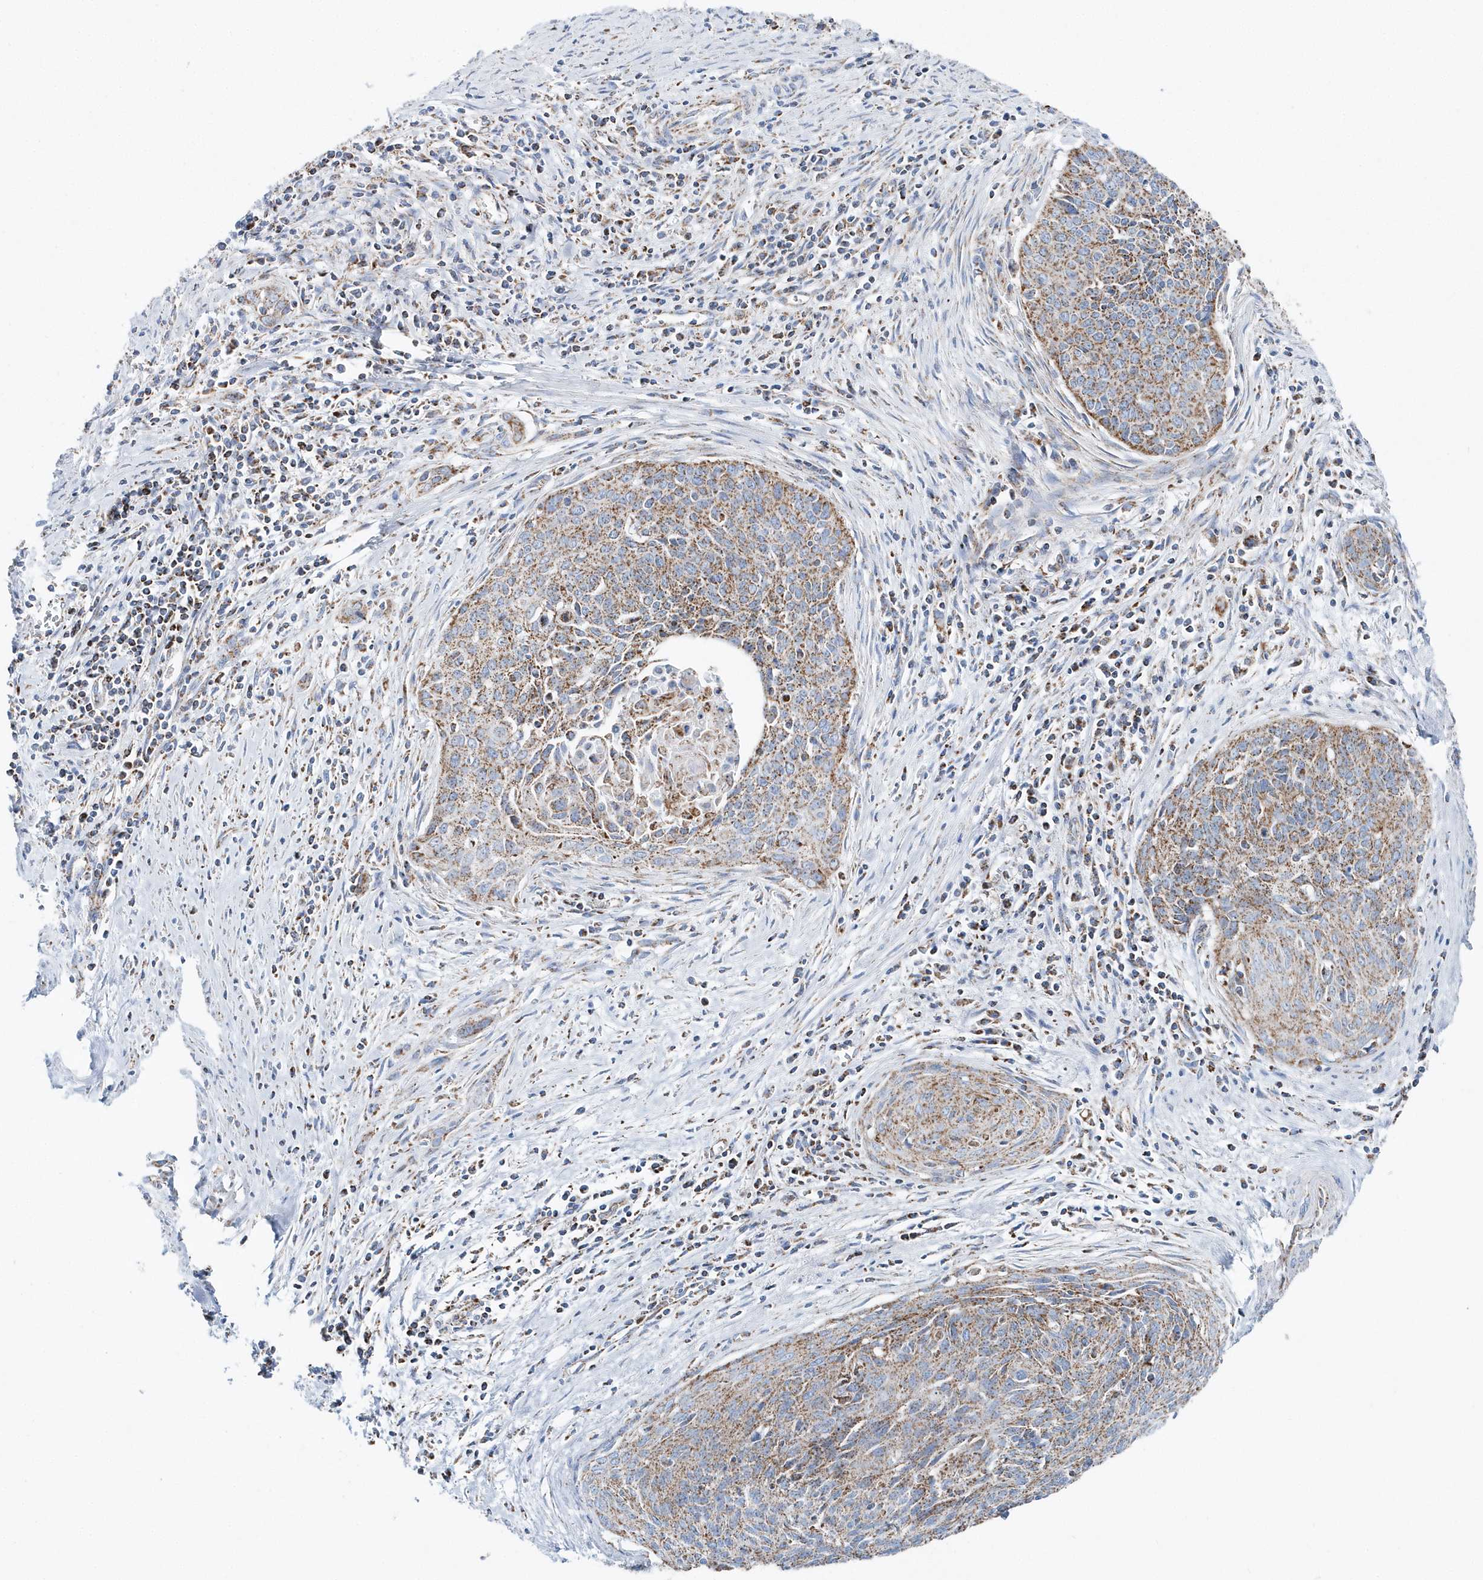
{"staining": {"intensity": "moderate", "quantity": ">75%", "location": "cytoplasmic/membranous"}, "tissue": "cervical cancer", "cell_type": "Tumor cells", "image_type": "cancer", "snomed": [{"axis": "morphology", "description": "Squamous cell carcinoma, NOS"}, {"axis": "topography", "description": "Cervix"}], "caption": "Immunohistochemistry (IHC) of cervical cancer reveals medium levels of moderate cytoplasmic/membranous positivity in about >75% of tumor cells.", "gene": "TMCO6", "patient": {"sex": "female", "age": 55}}